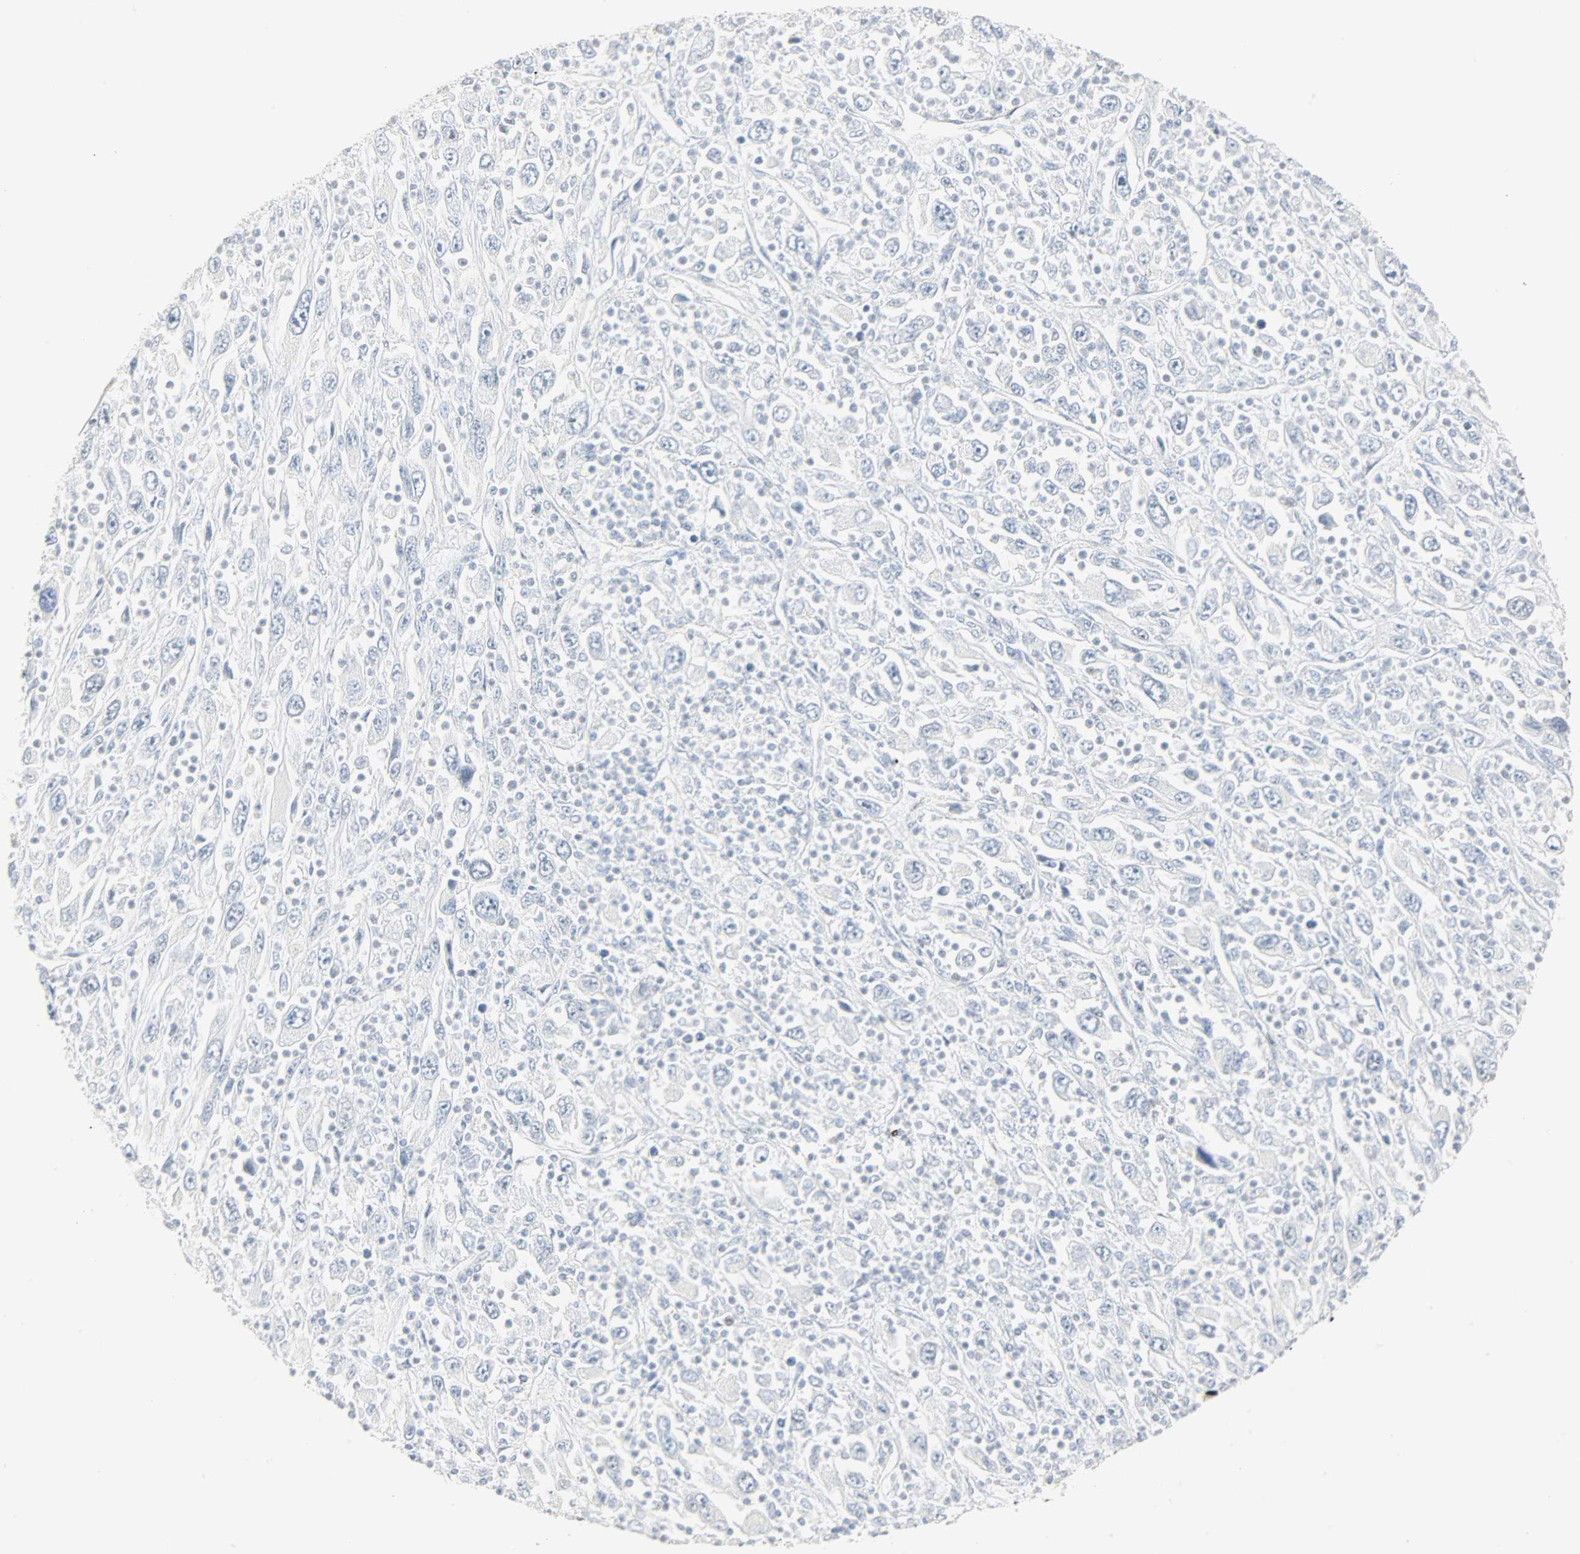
{"staining": {"intensity": "negative", "quantity": "none", "location": "none"}, "tissue": "melanoma", "cell_type": "Tumor cells", "image_type": "cancer", "snomed": [{"axis": "morphology", "description": "Malignant melanoma, Metastatic site"}, {"axis": "topography", "description": "Skin"}], "caption": "An IHC histopathology image of malignant melanoma (metastatic site) is shown. There is no staining in tumor cells of malignant melanoma (metastatic site).", "gene": "HELLS", "patient": {"sex": "female", "age": 56}}